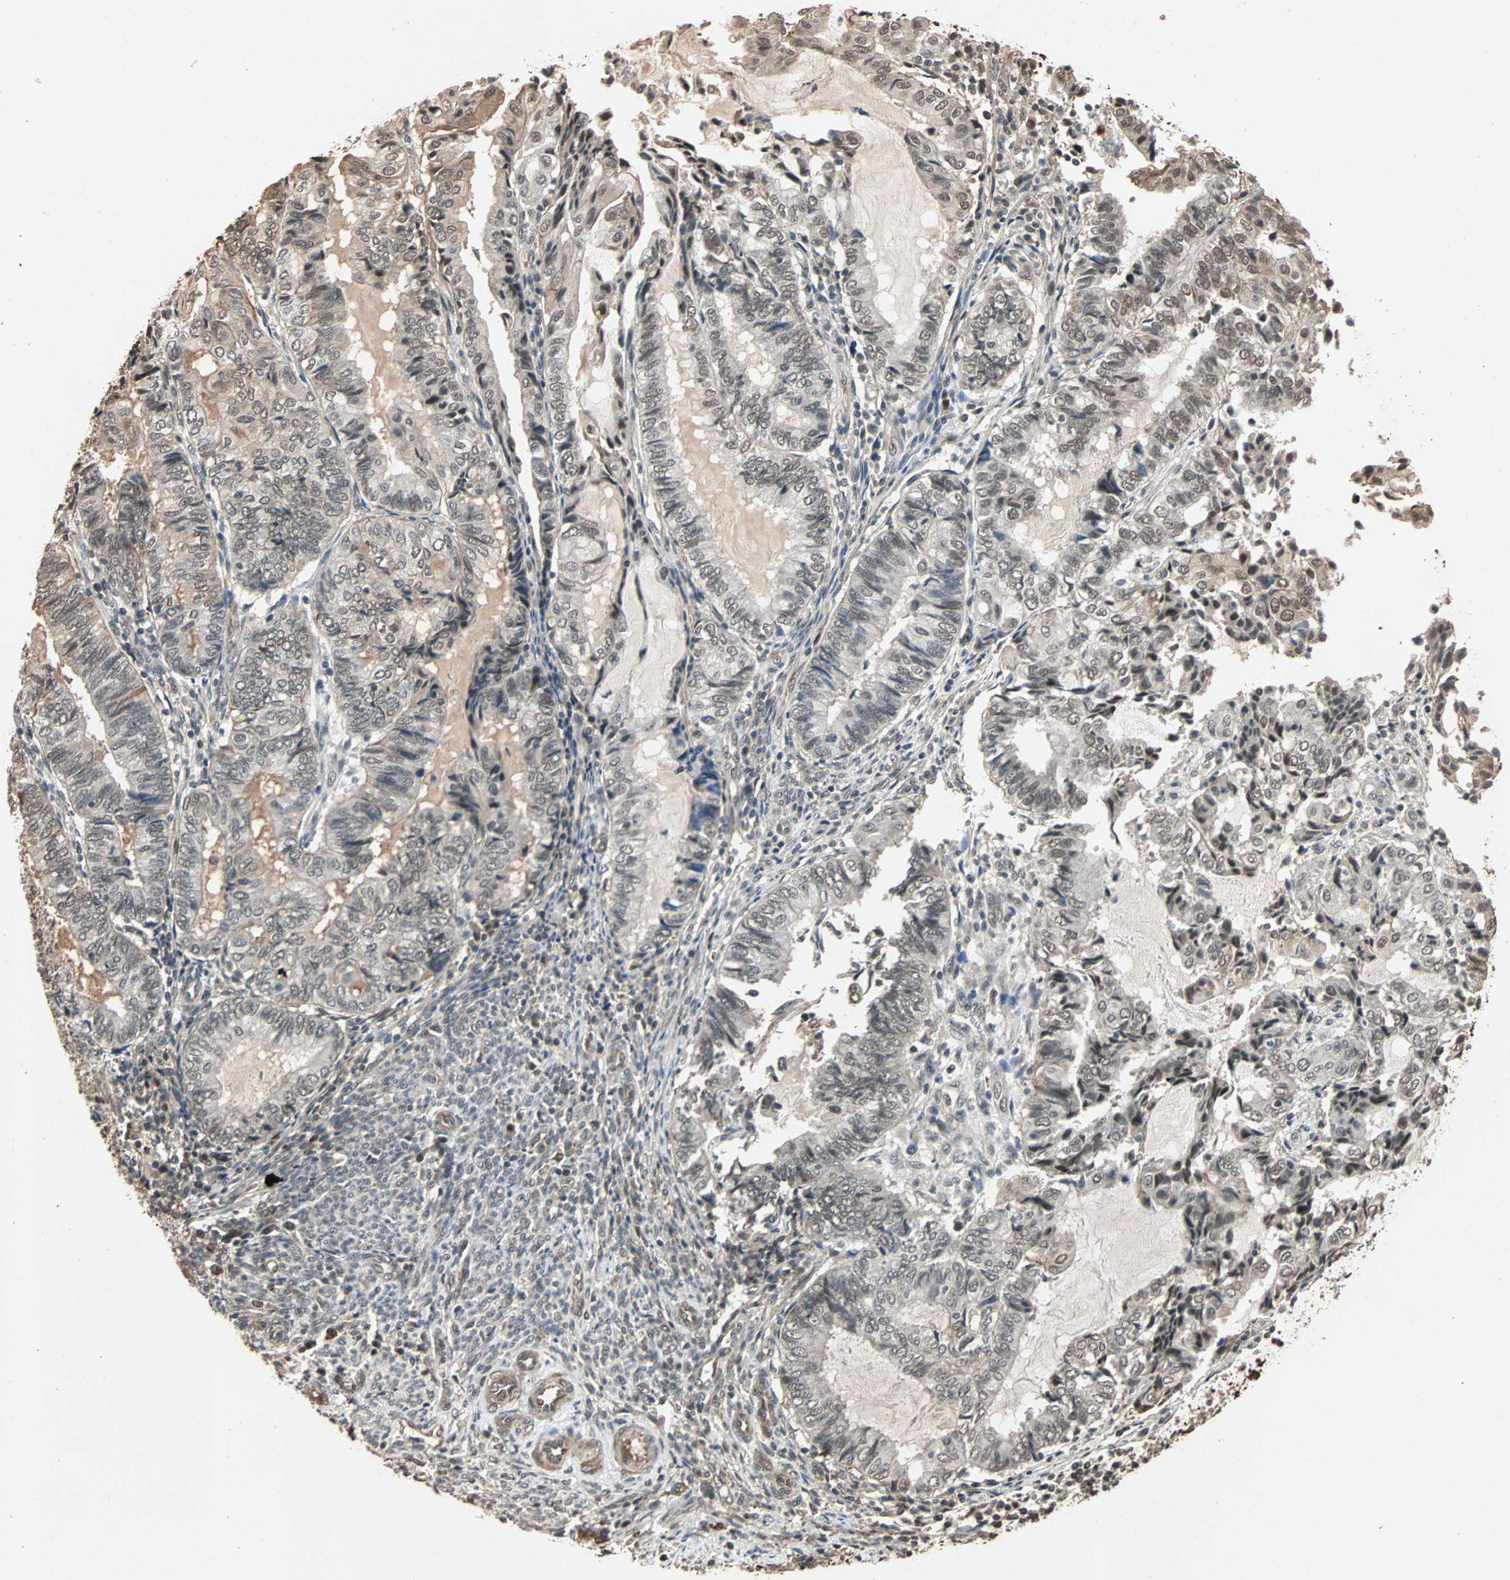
{"staining": {"intensity": "weak", "quantity": "25%-75%", "location": "cytoplasmic/membranous,nuclear"}, "tissue": "endometrial cancer", "cell_type": "Tumor cells", "image_type": "cancer", "snomed": [{"axis": "morphology", "description": "Adenocarcinoma, NOS"}, {"axis": "topography", "description": "Uterus"}, {"axis": "topography", "description": "Endometrium"}], "caption": "Weak cytoplasmic/membranous and nuclear expression for a protein is identified in approximately 25%-75% of tumor cells of adenocarcinoma (endometrial) using immunohistochemistry.", "gene": "CDC5L", "patient": {"sex": "female", "age": 70}}